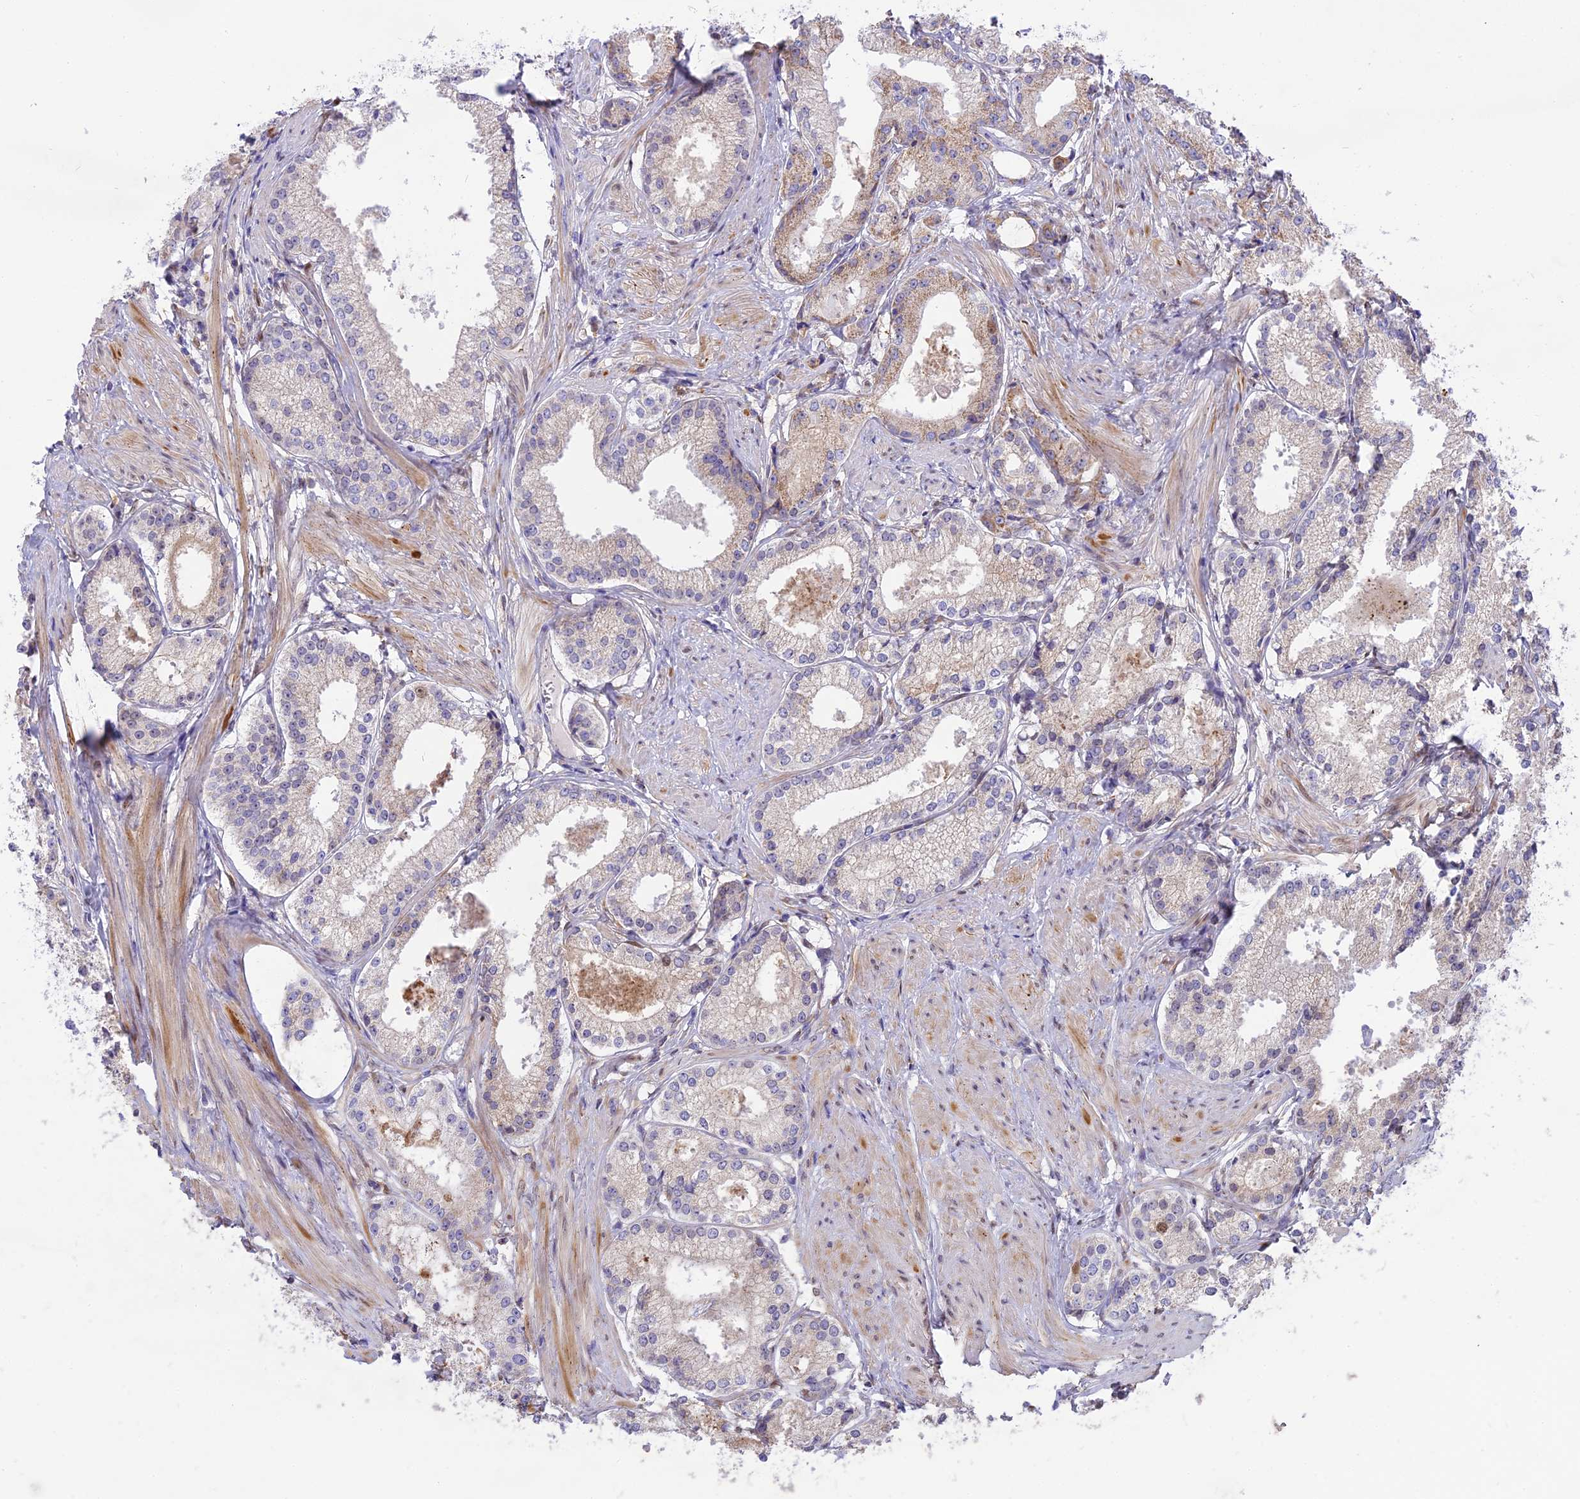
{"staining": {"intensity": "weak", "quantity": "<25%", "location": "cytoplasmic/membranous"}, "tissue": "prostate cancer", "cell_type": "Tumor cells", "image_type": "cancer", "snomed": [{"axis": "morphology", "description": "Adenocarcinoma, Low grade"}, {"axis": "topography", "description": "Prostate"}], "caption": "Prostate low-grade adenocarcinoma stained for a protein using immunohistochemistry demonstrates no expression tumor cells.", "gene": "CENPV", "patient": {"sex": "male", "age": 57}}